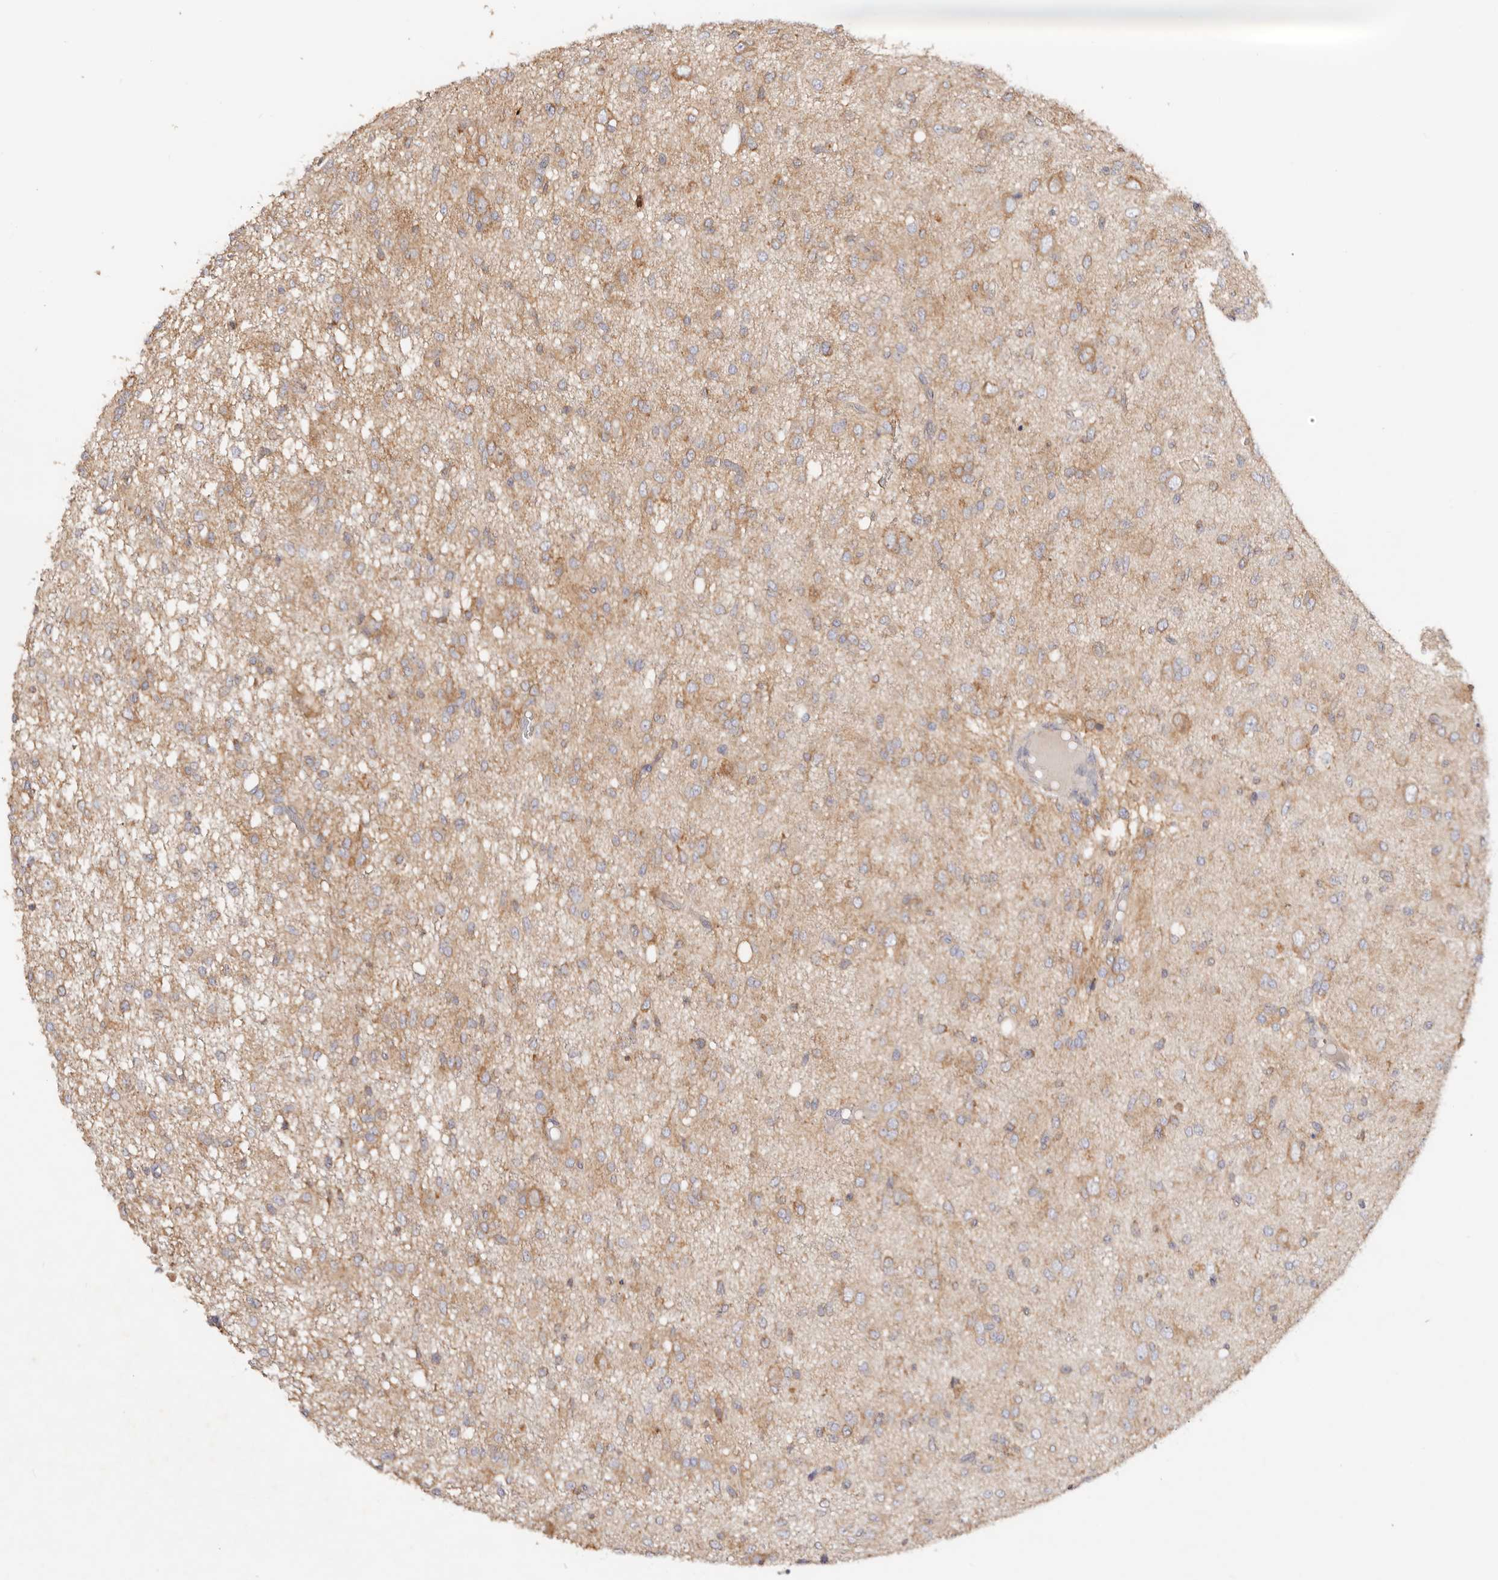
{"staining": {"intensity": "moderate", "quantity": ">75%", "location": "cytoplasmic/membranous"}, "tissue": "glioma", "cell_type": "Tumor cells", "image_type": "cancer", "snomed": [{"axis": "morphology", "description": "Glioma, malignant, High grade"}, {"axis": "topography", "description": "Brain"}], "caption": "Tumor cells reveal medium levels of moderate cytoplasmic/membranous positivity in approximately >75% of cells in human glioma. The protein of interest is stained brown, and the nuclei are stained in blue (DAB IHC with brightfield microscopy, high magnification).", "gene": "GNA13", "patient": {"sex": "female", "age": 59}}